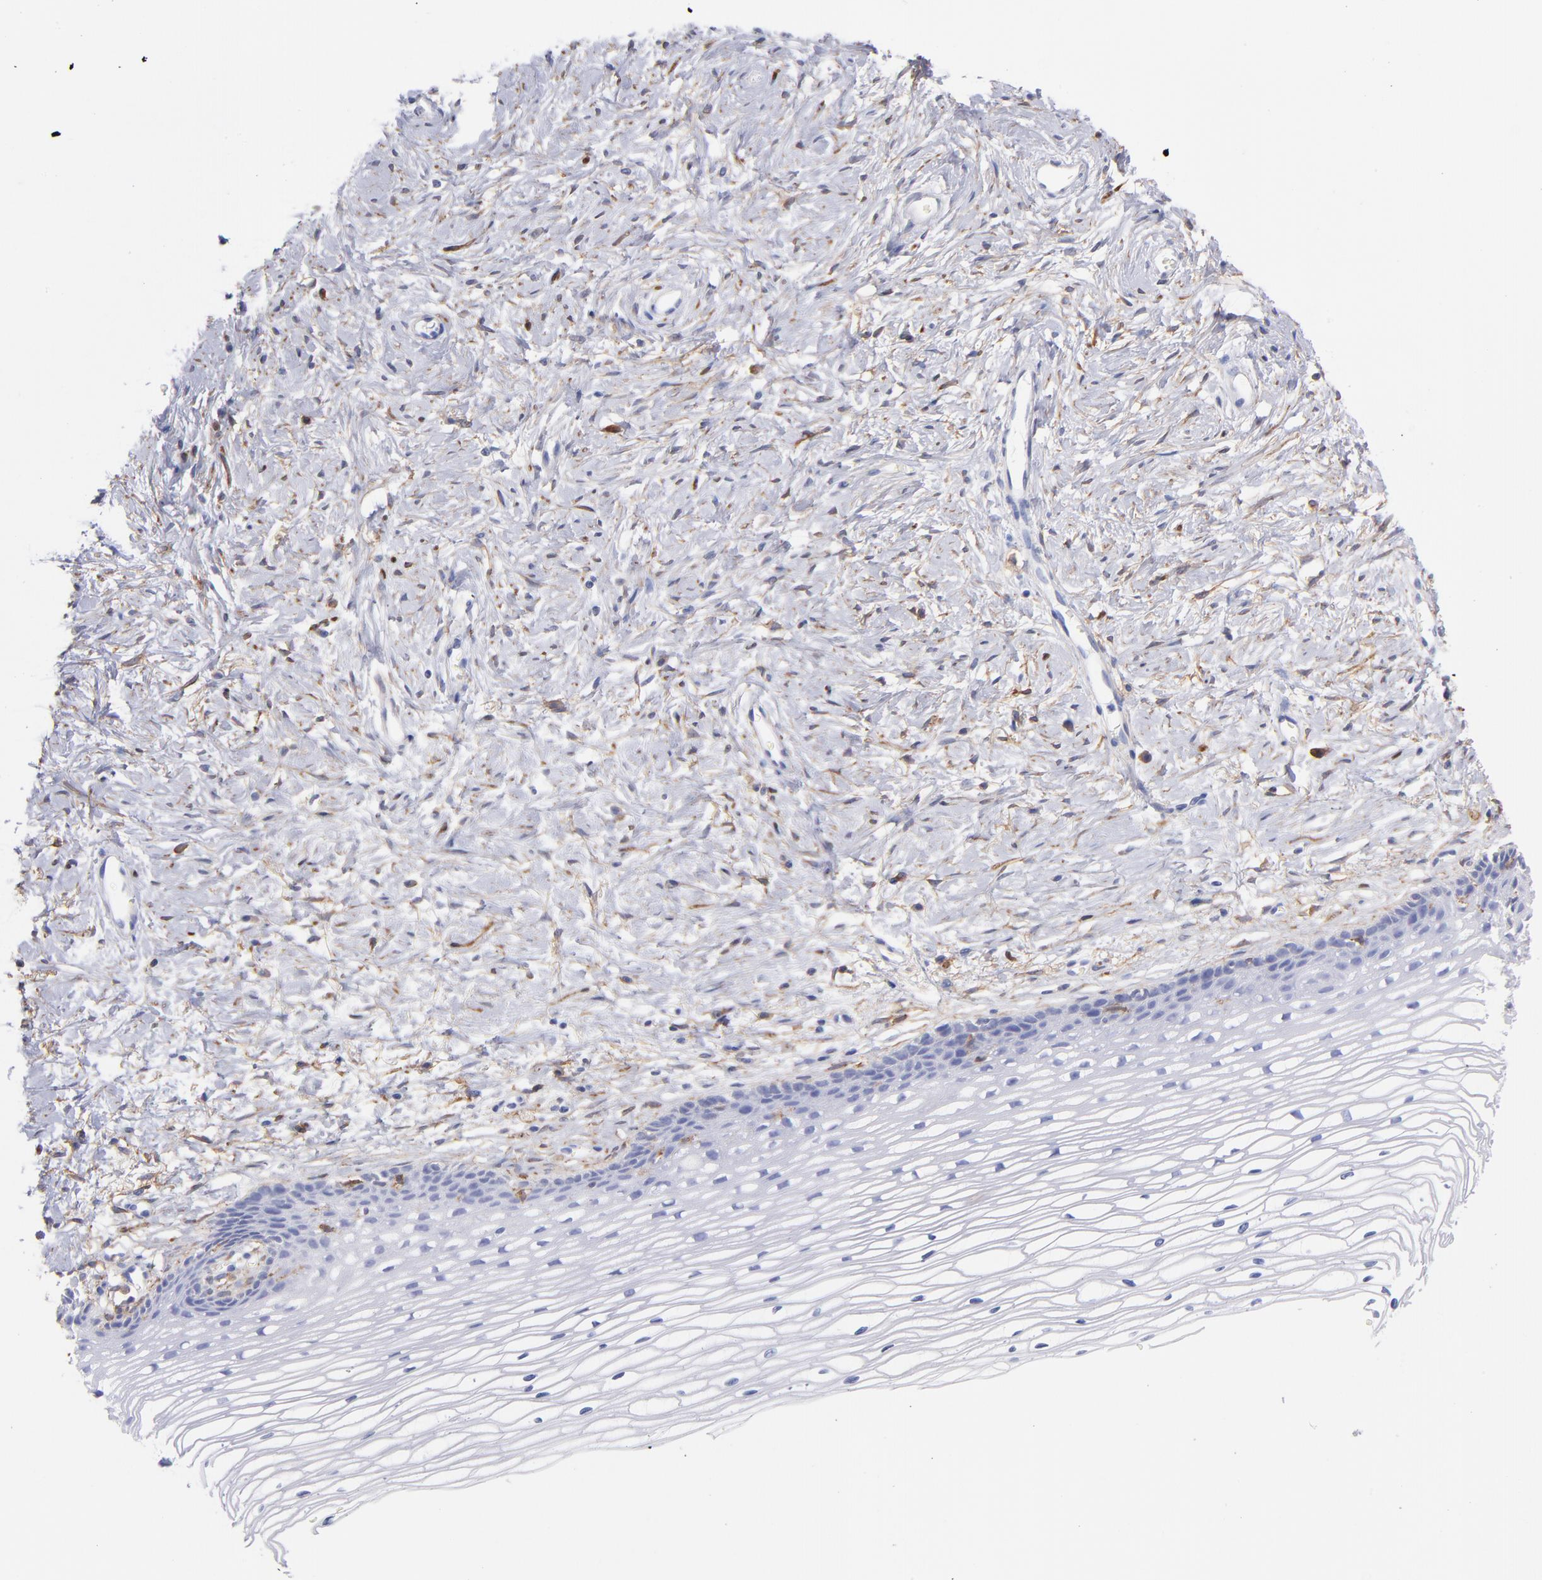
{"staining": {"intensity": "negative", "quantity": "none", "location": "none"}, "tissue": "cervix", "cell_type": "Glandular cells", "image_type": "normal", "snomed": [{"axis": "morphology", "description": "Normal tissue, NOS"}, {"axis": "topography", "description": "Cervix"}], "caption": "Micrograph shows no significant protein expression in glandular cells of unremarkable cervix.", "gene": "PRKCA", "patient": {"sex": "female", "age": 77}}